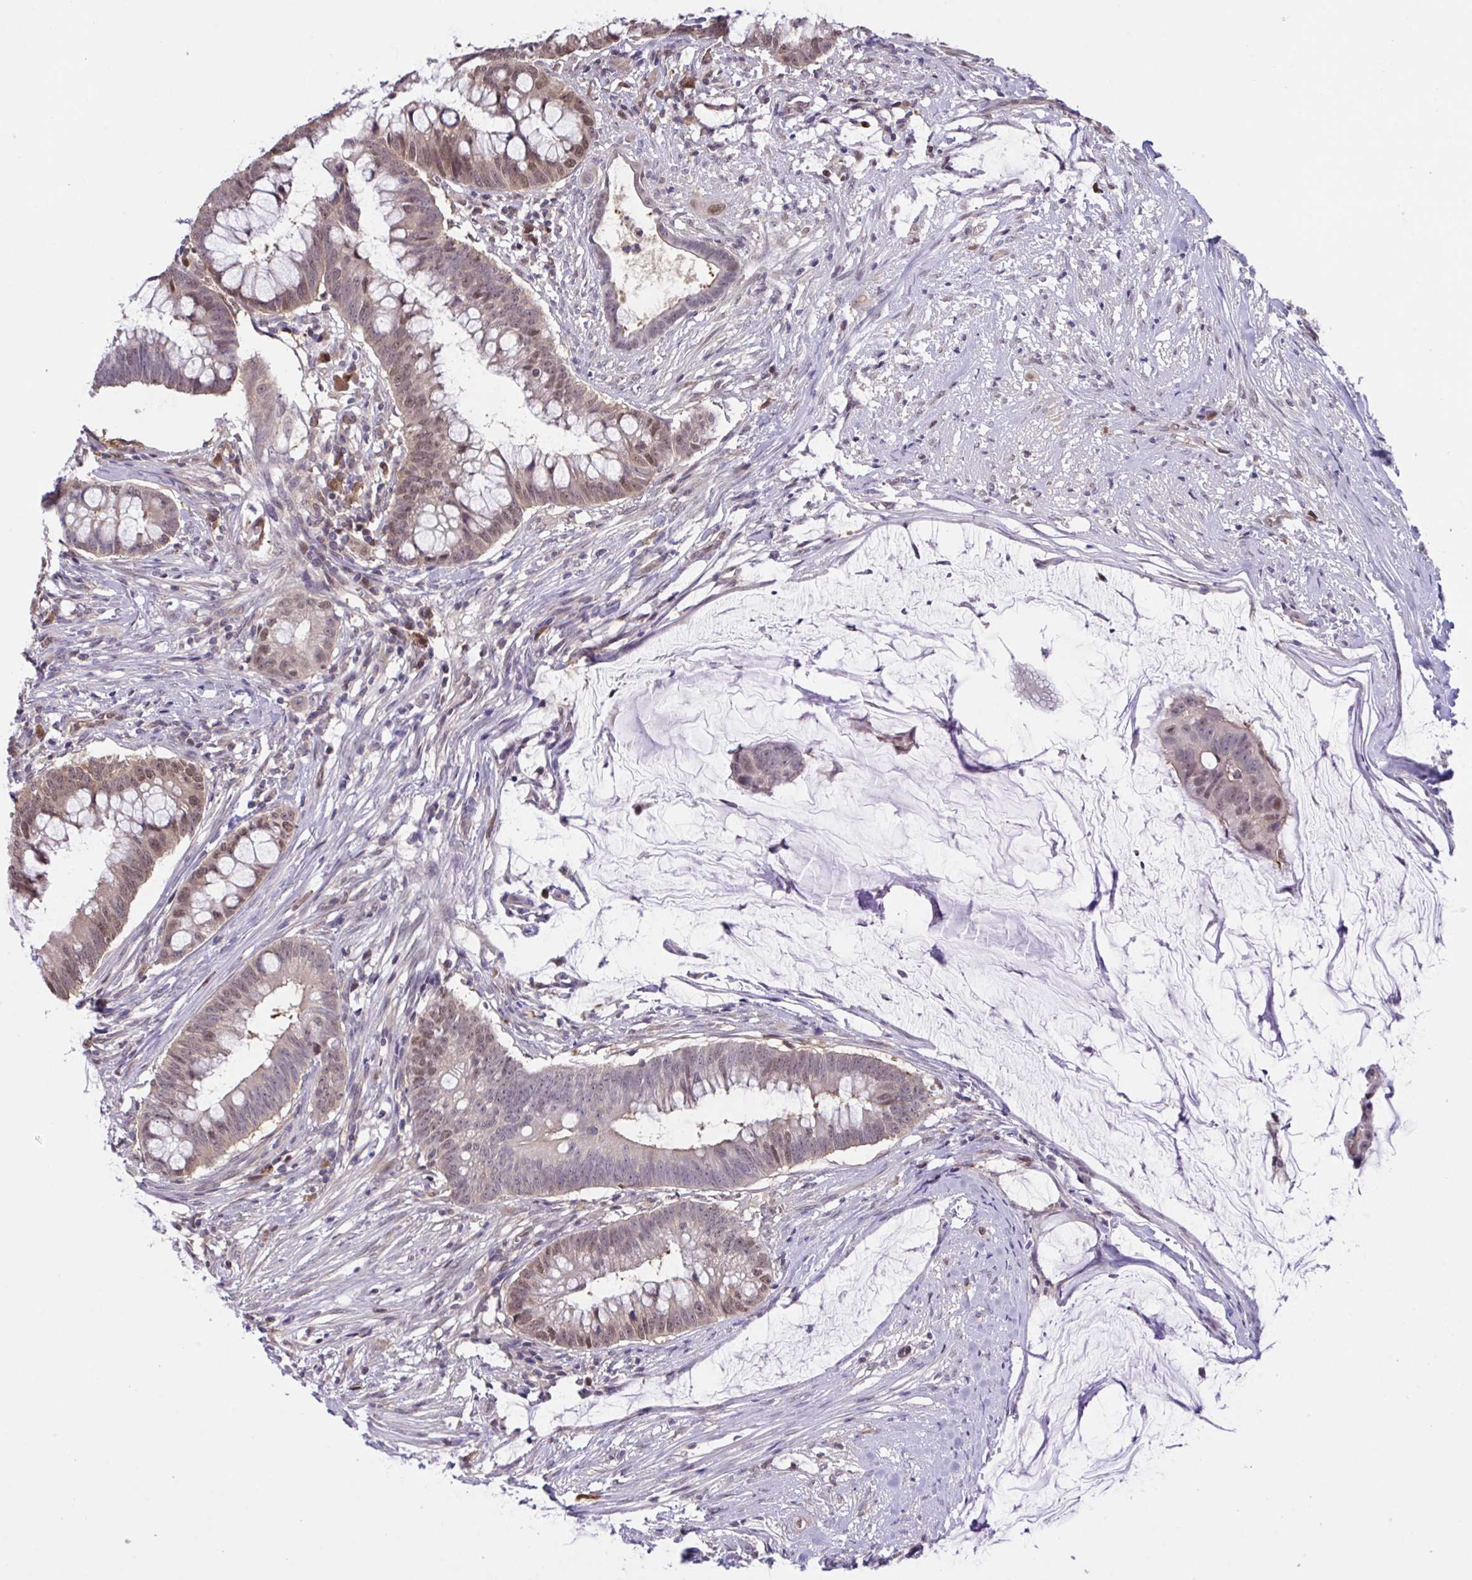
{"staining": {"intensity": "moderate", "quantity": "25%-75%", "location": "nuclear"}, "tissue": "colorectal cancer", "cell_type": "Tumor cells", "image_type": "cancer", "snomed": [{"axis": "morphology", "description": "Adenocarcinoma, NOS"}, {"axis": "topography", "description": "Colon"}], "caption": "Immunohistochemical staining of human colorectal cancer (adenocarcinoma) demonstrates medium levels of moderate nuclear staining in about 25%-75% of tumor cells. Using DAB (3,3'-diaminobenzidine) (brown) and hematoxylin (blue) stains, captured at high magnification using brightfield microscopy.", "gene": "ZNF444", "patient": {"sex": "male", "age": 62}}